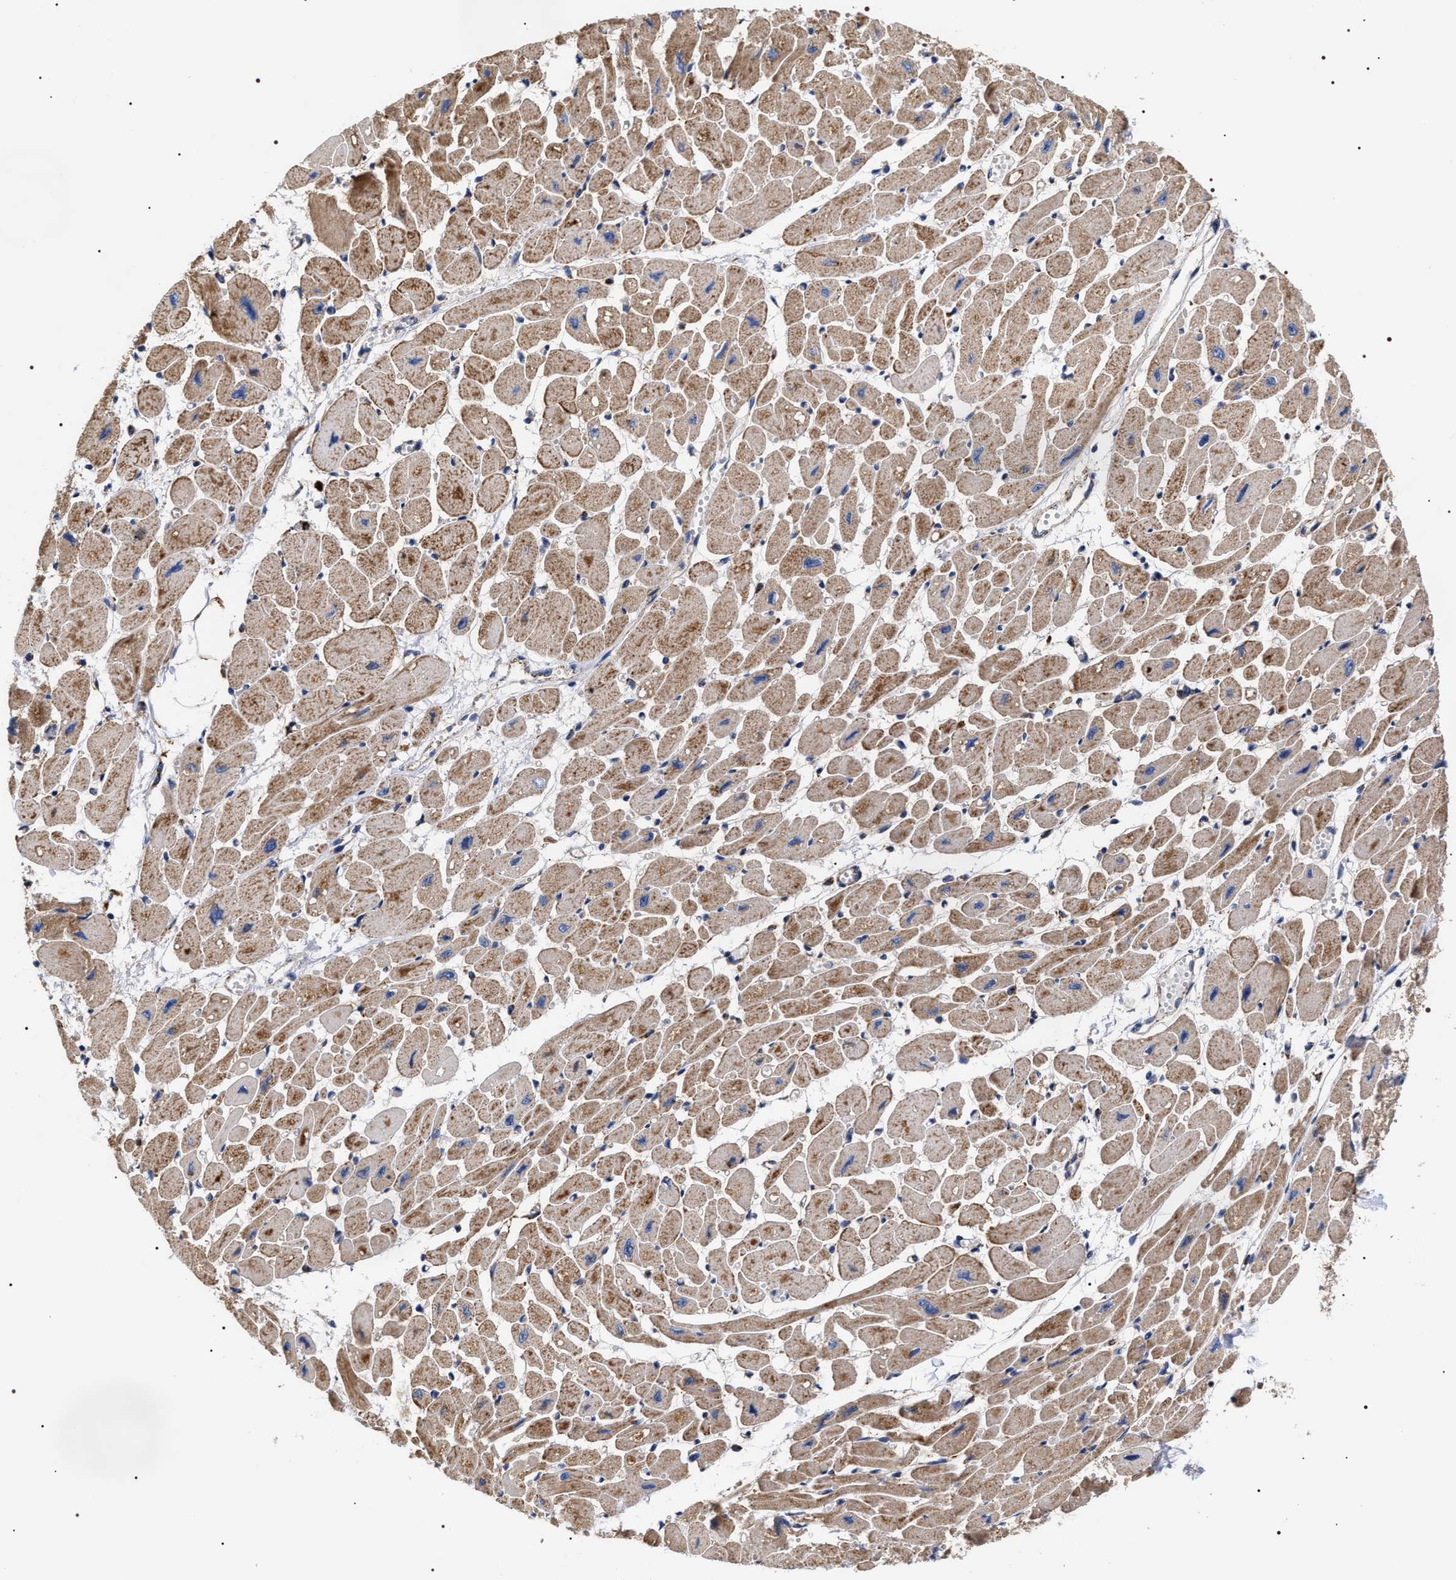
{"staining": {"intensity": "moderate", "quantity": ">75%", "location": "cytoplasmic/membranous"}, "tissue": "heart muscle", "cell_type": "Cardiomyocytes", "image_type": "normal", "snomed": [{"axis": "morphology", "description": "Normal tissue, NOS"}, {"axis": "topography", "description": "Heart"}], "caption": "A brown stain highlights moderate cytoplasmic/membranous staining of a protein in cardiomyocytes of benign human heart muscle.", "gene": "COG5", "patient": {"sex": "female", "age": 54}}